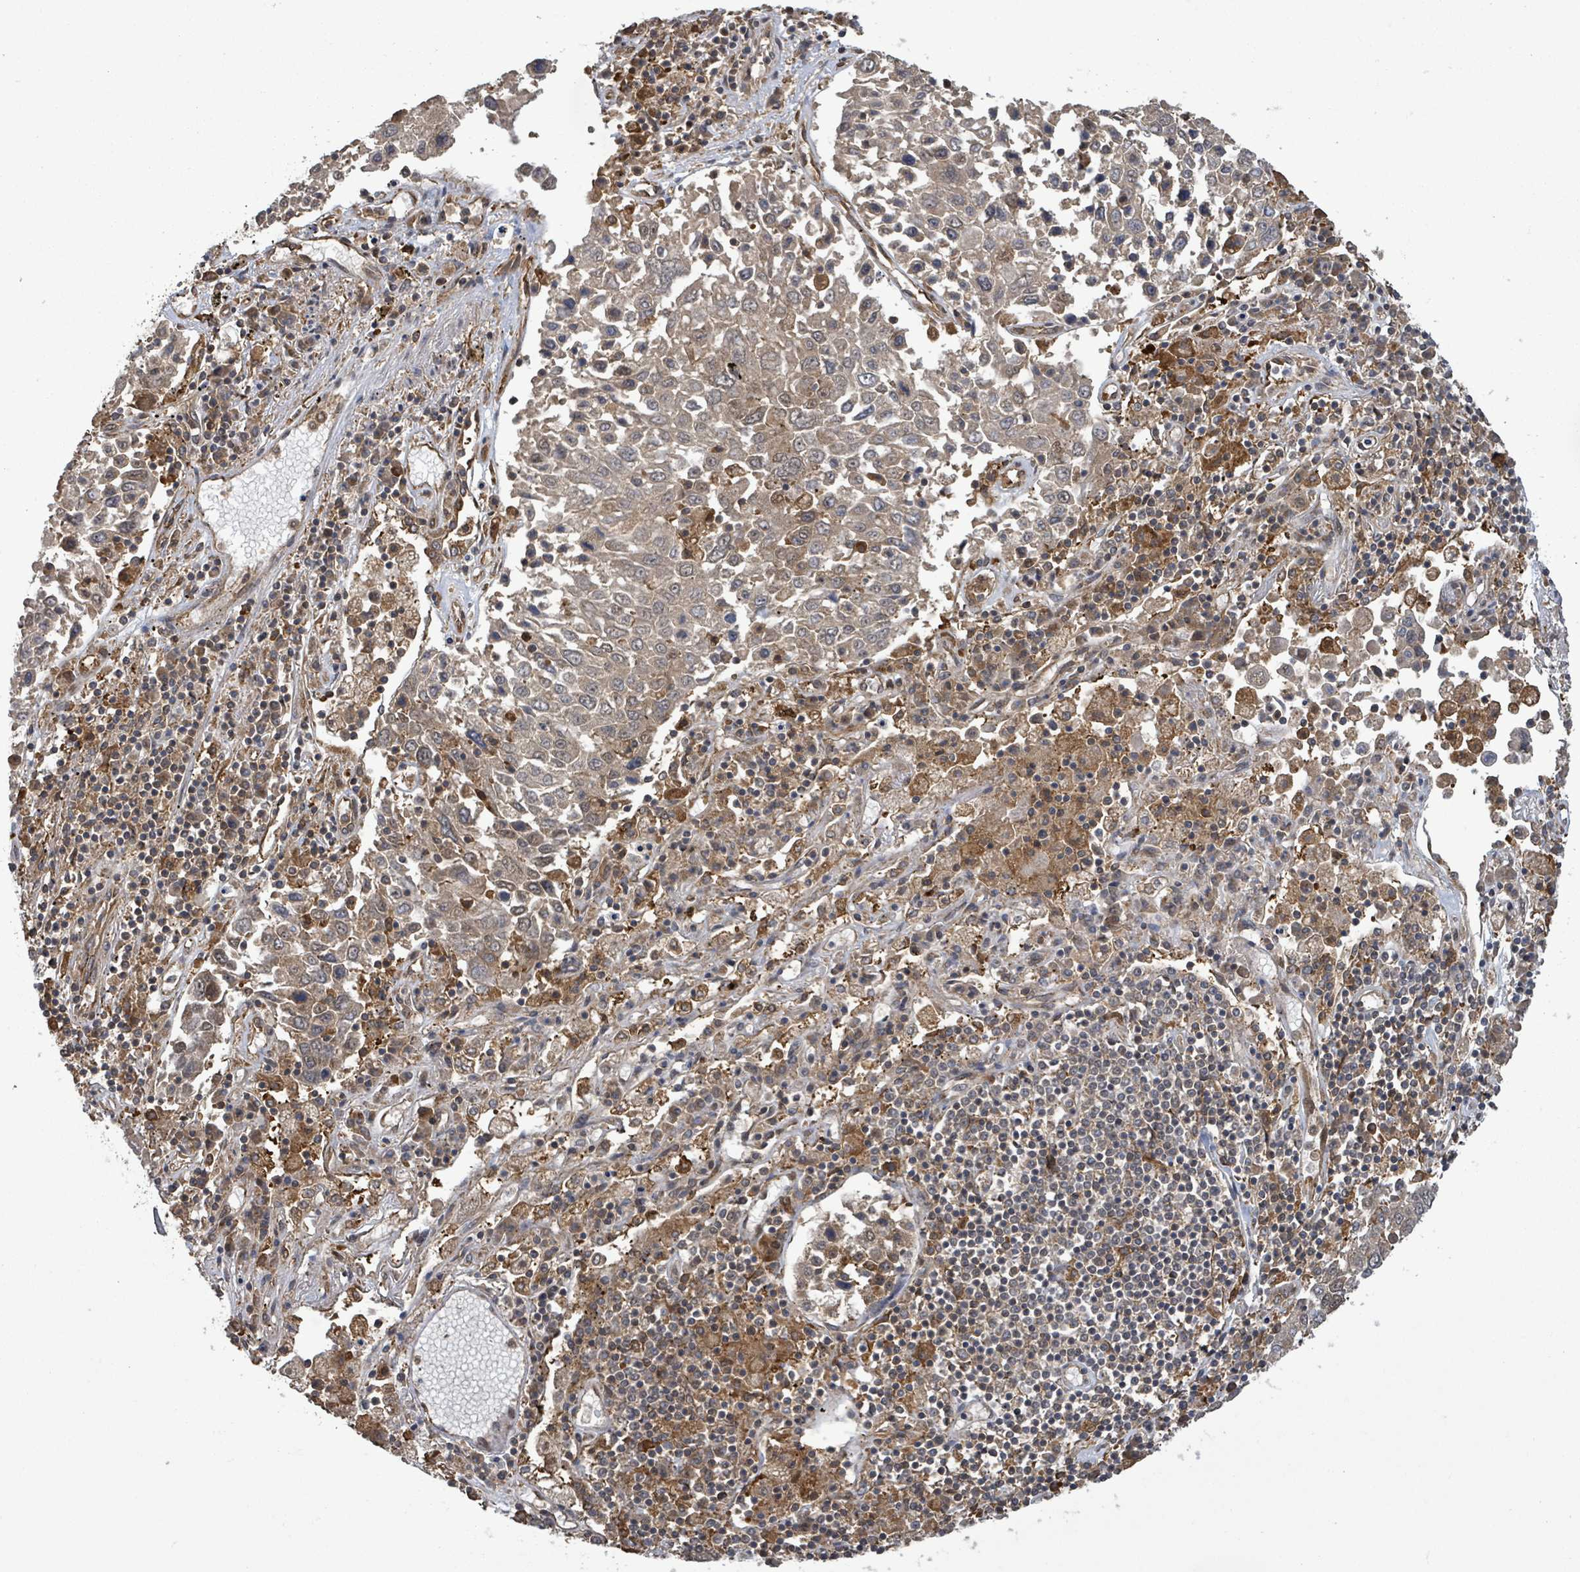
{"staining": {"intensity": "weak", "quantity": "<25%", "location": "cytoplasmic/membranous"}, "tissue": "lung cancer", "cell_type": "Tumor cells", "image_type": "cancer", "snomed": [{"axis": "morphology", "description": "Squamous cell carcinoma, NOS"}, {"axis": "topography", "description": "Lung"}], "caption": "This is an immunohistochemistry micrograph of human lung cancer. There is no positivity in tumor cells.", "gene": "KLC1", "patient": {"sex": "male", "age": 65}}